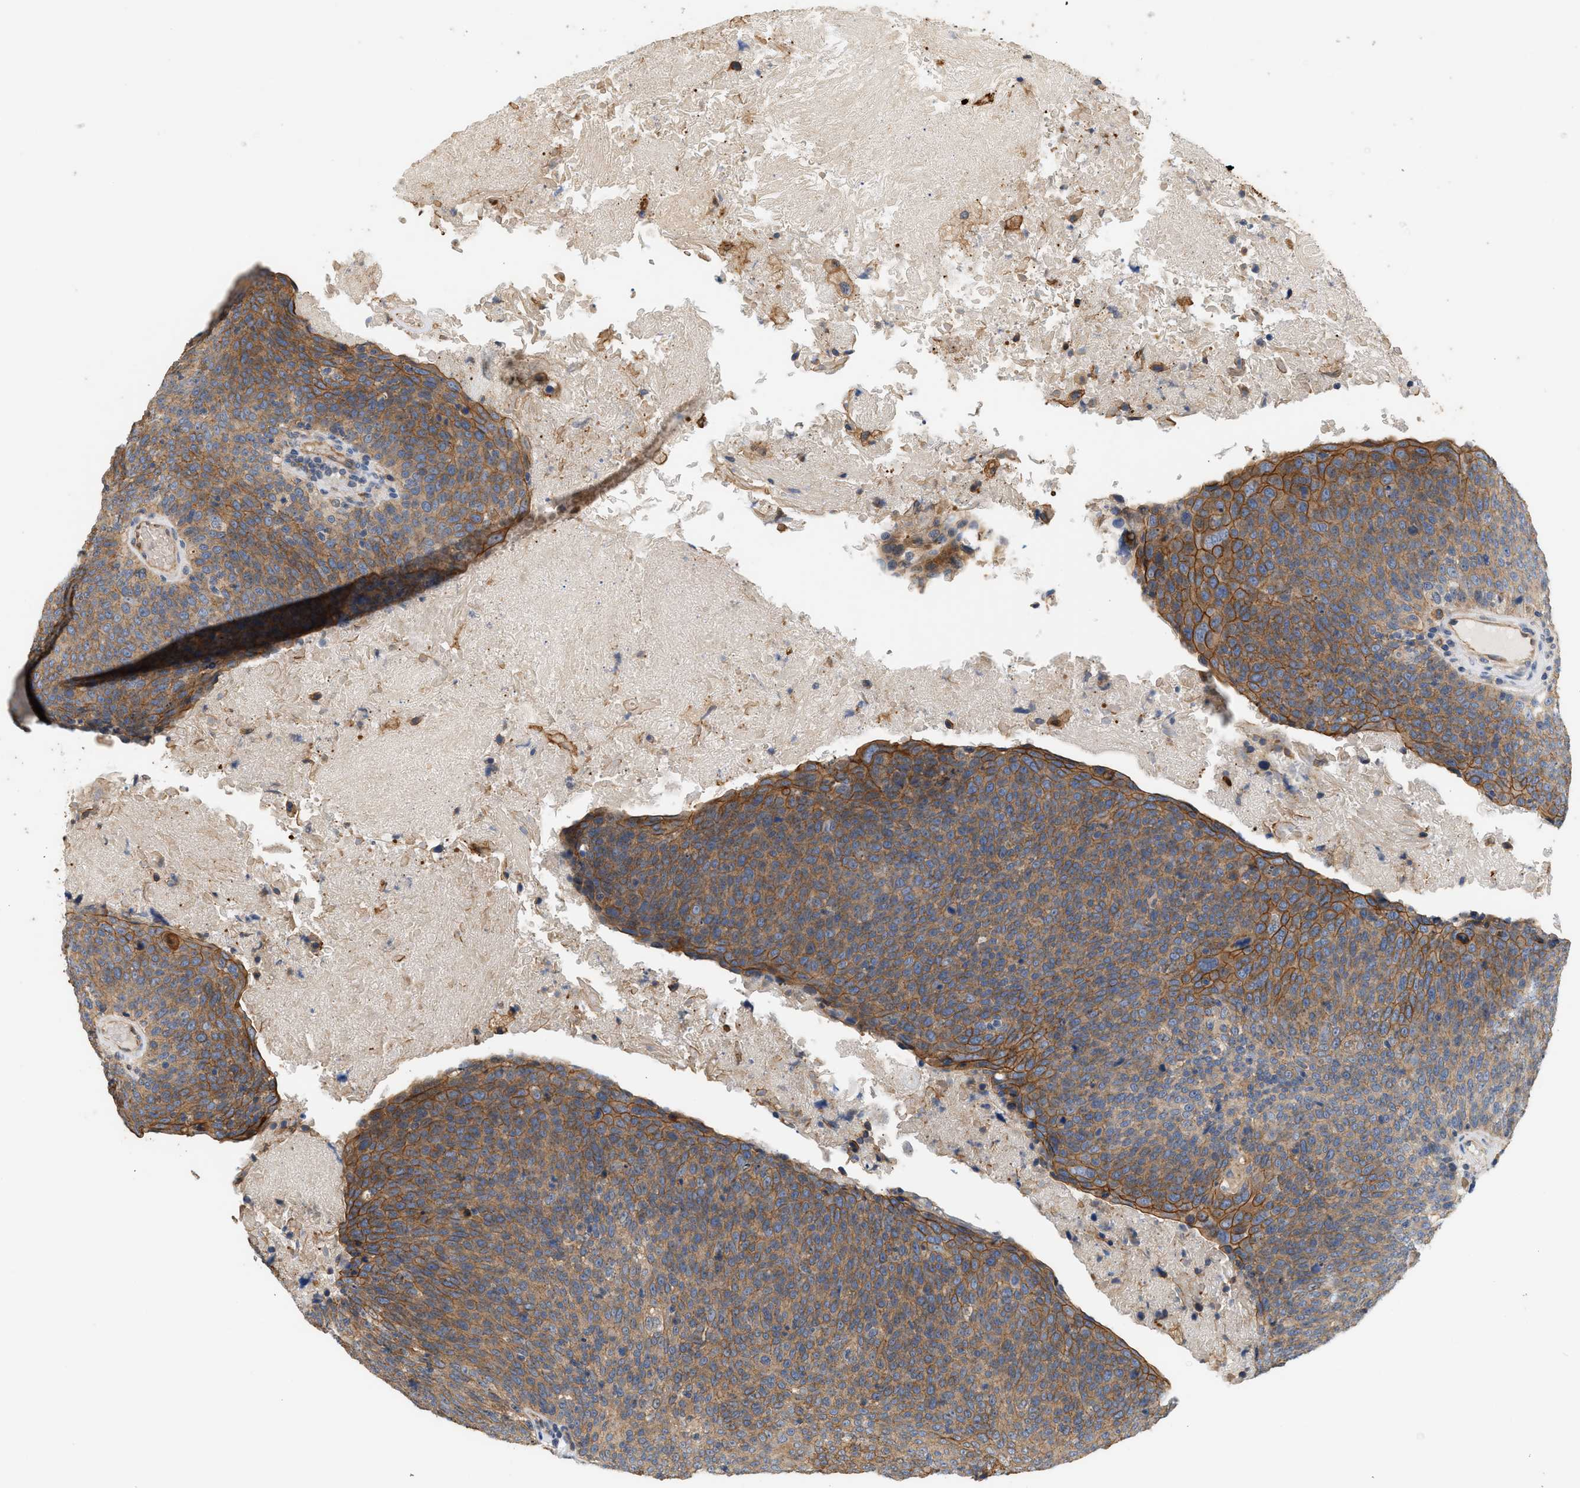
{"staining": {"intensity": "moderate", "quantity": ">75%", "location": "cytoplasmic/membranous"}, "tissue": "head and neck cancer", "cell_type": "Tumor cells", "image_type": "cancer", "snomed": [{"axis": "morphology", "description": "Squamous cell carcinoma, NOS"}, {"axis": "morphology", "description": "Squamous cell carcinoma, metastatic, NOS"}, {"axis": "topography", "description": "Lymph node"}, {"axis": "topography", "description": "Head-Neck"}], "caption": "DAB immunohistochemical staining of head and neck squamous cell carcinoma demonstrates moderate cytoplasmic/membranous protein positivity in about >75% of tumor cells. (DAB IHC, brown staining for protein, blue staining for nuclei).", "gene": "CTXN1", "patient": {"sex": "male", "age": 62}}